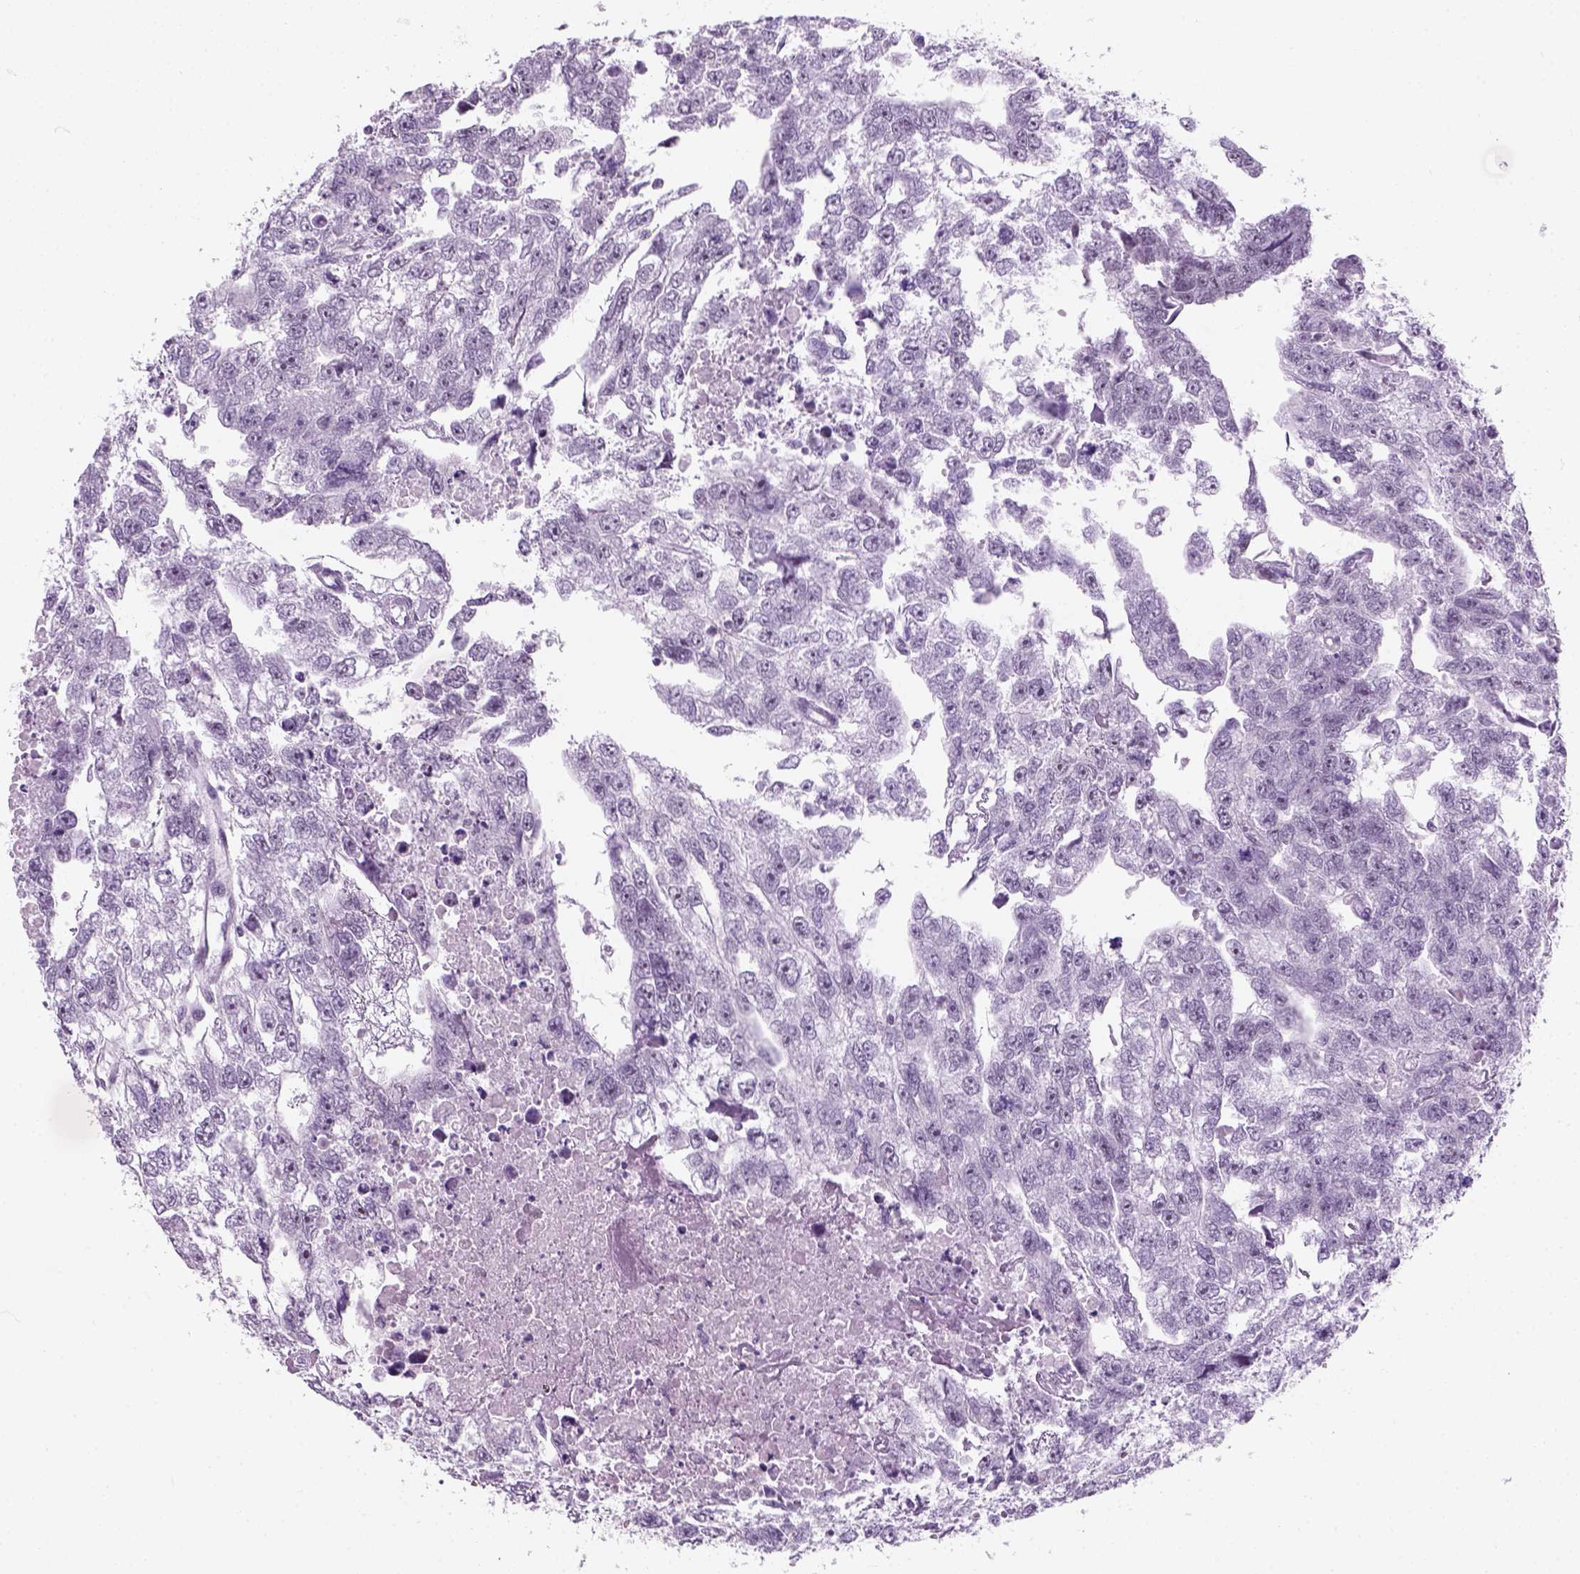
{"staining": {"intensity": "negative", "quantity": "none", "location": "none"}, "tissue": "testis cancer", "cell_type": "Tumor cells", "image_type": "cancer", "snomed": [{"axis": "morphology", "description": "Carcinoma, Embryonal, NOS"}, {"axis": "morphology", "description": "Teratoma, malignant, NOS"}, {"axis": "topography", "description": "Testis"}], "caption": "The image demonstrates no significant expression in tumor cells of embryonal carcinoma (testis).", "gene": "ZNF865", "patient": {"sex": "male", "age": 44}}